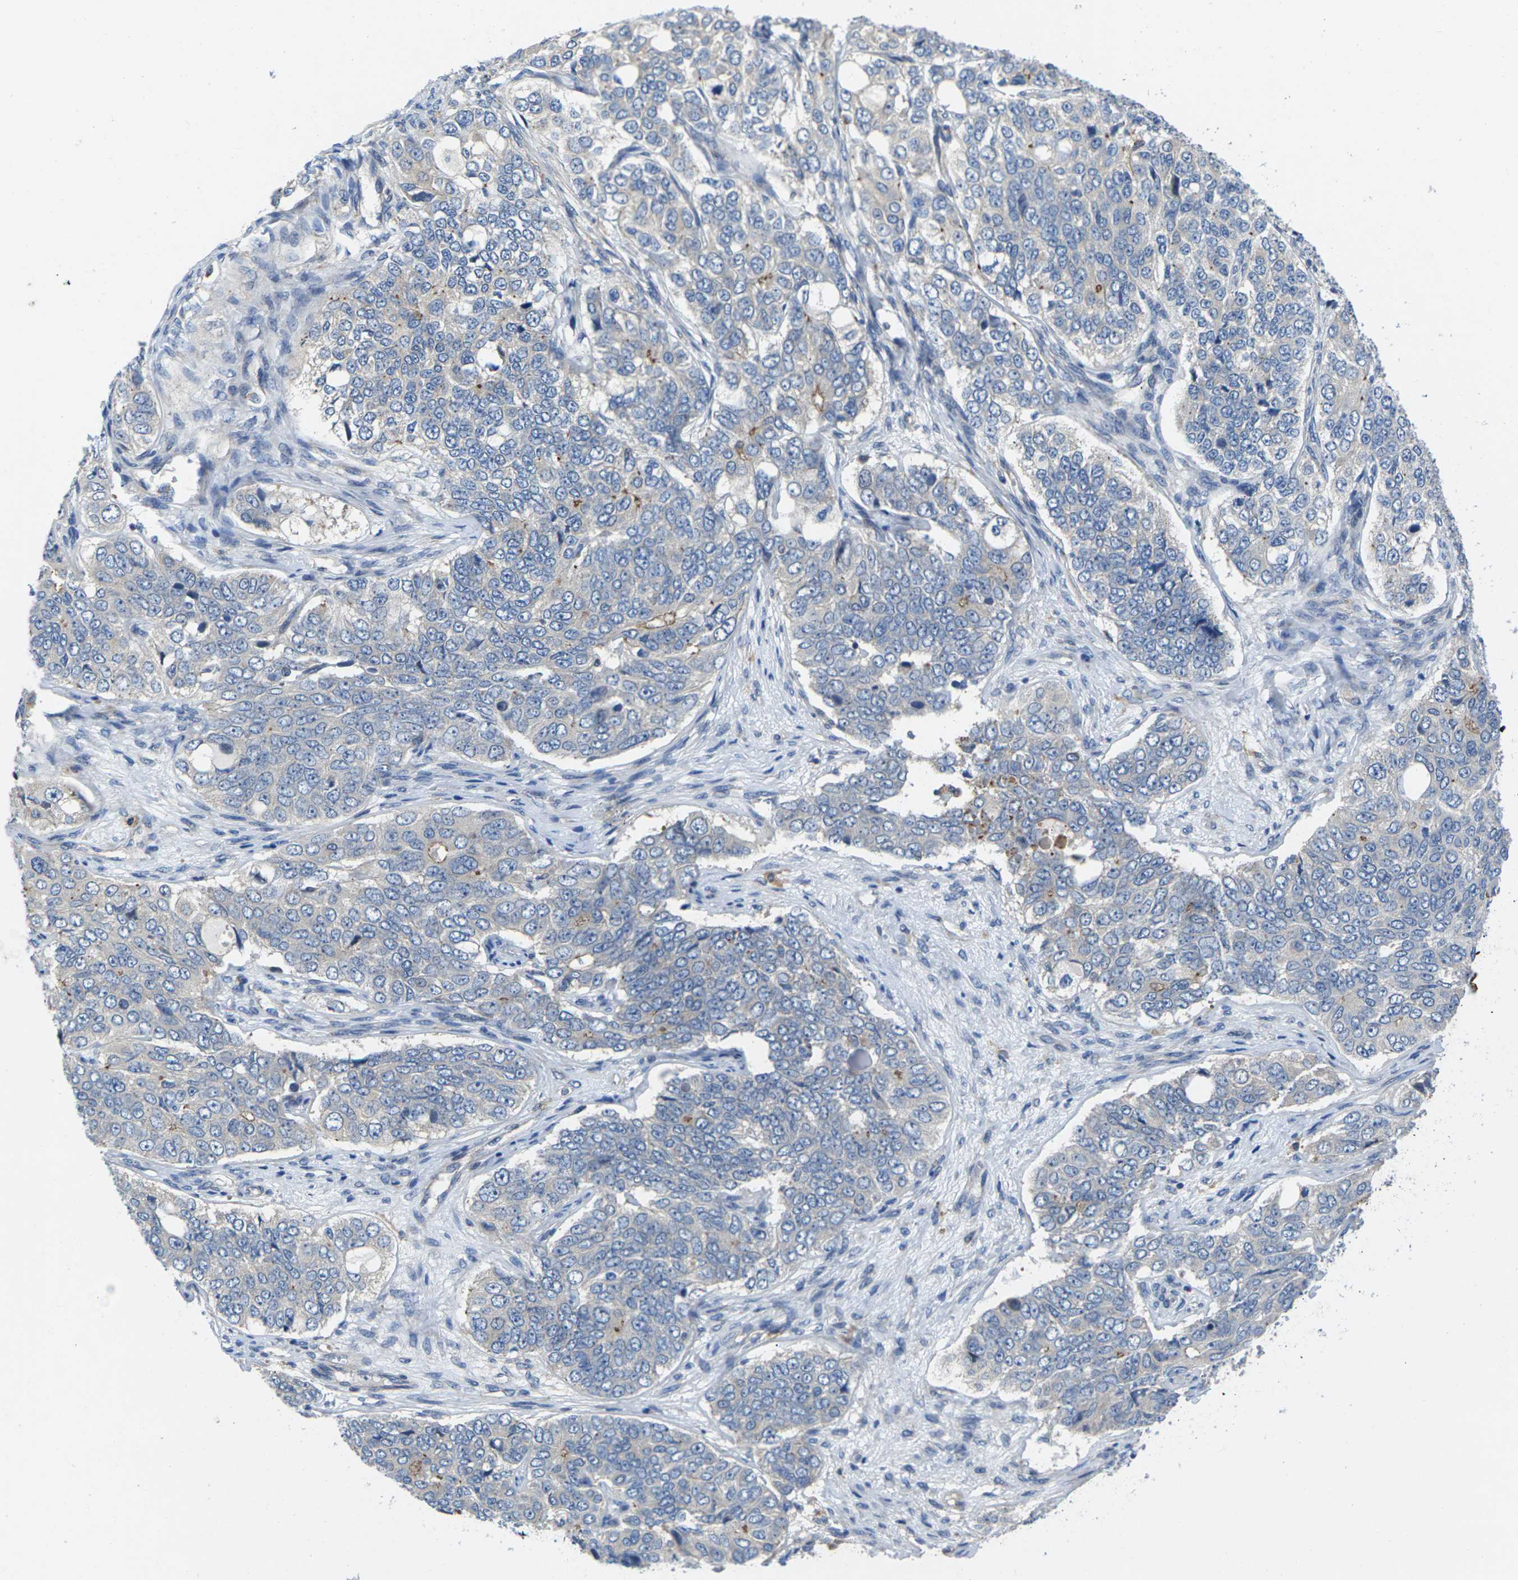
{"staining": {"intensity": "moderate", "quantity": "<25%", "location": "cytoplasmic/membranous"}, "tissue": "ovarian cancer", "cell_type": "Tumor cells", "image_type": "cancer", "snomed": [{"axis": "morphology", "description": "Carcinoma, endometroid"}, {"axis": "topography", "description": "Ovary"}], "caption": "Immunohistochemical staining of human ovarian endometroid carcinoma reveals moderate cytoplasmic/membranous protein staining in approximately <25% of tumor cells.", "gene": "SCNN1A", "patient": {"sex": "female", "age": 51}}